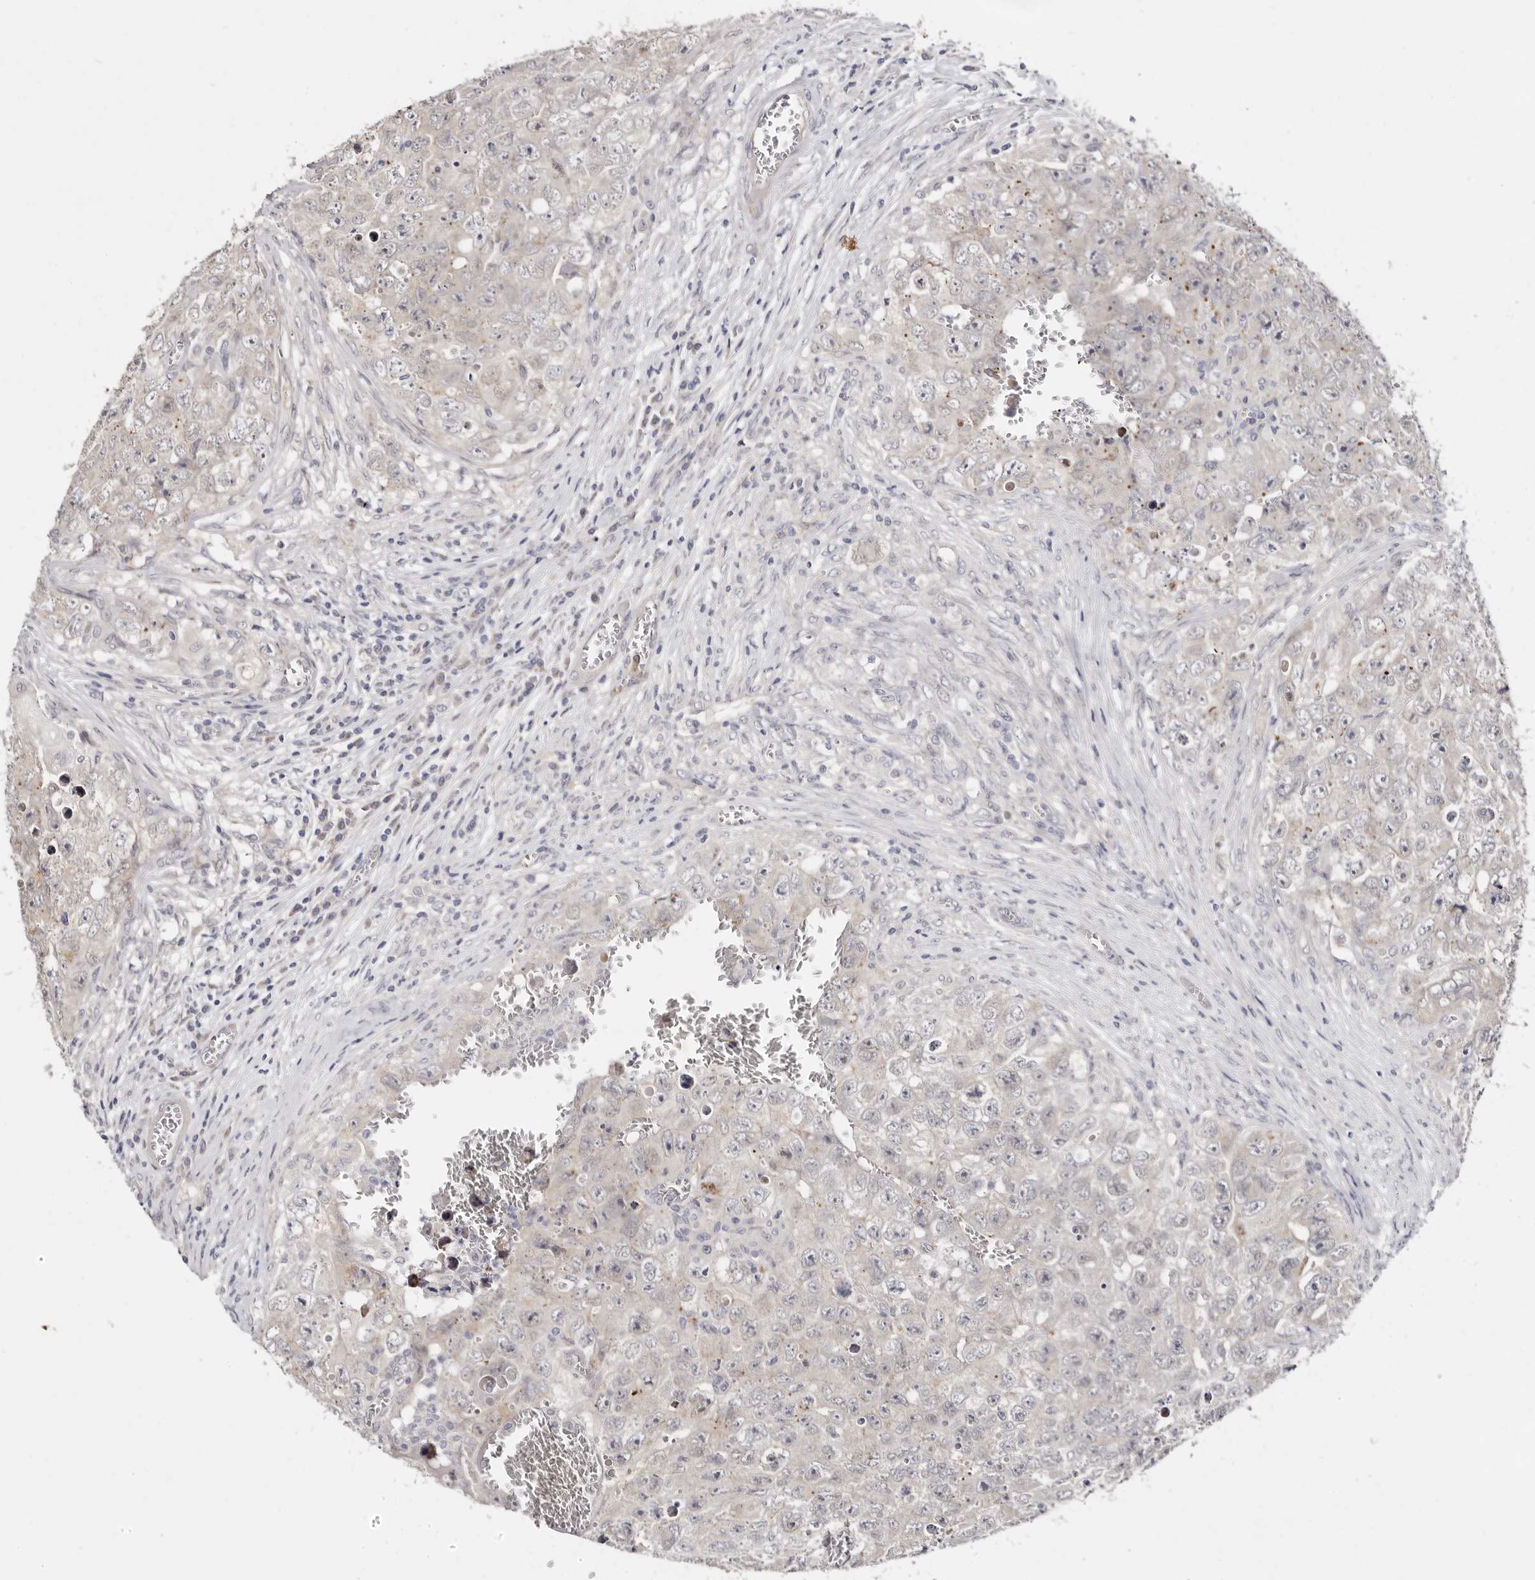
{"staining": {"intensity": "negative", "quantity": "none", "location": "none"}, "tissue": "testis cancer", "cell_type": "Tumor cells", "image_type": "cancer", "snomed": [{"axis": "morphology", "description": "Seminoma, NOS"}, {"axis": "morphology", "description": "Carcinoma, Embryonal, NOS"}, {"axis": "topography", "description": "Testis"}], "caption": "Tumor cells show no significant positivity in embryonal carcinoma (testis).", "gene": "KLHL4", "patient": {"sex": "male", "age": 43}}